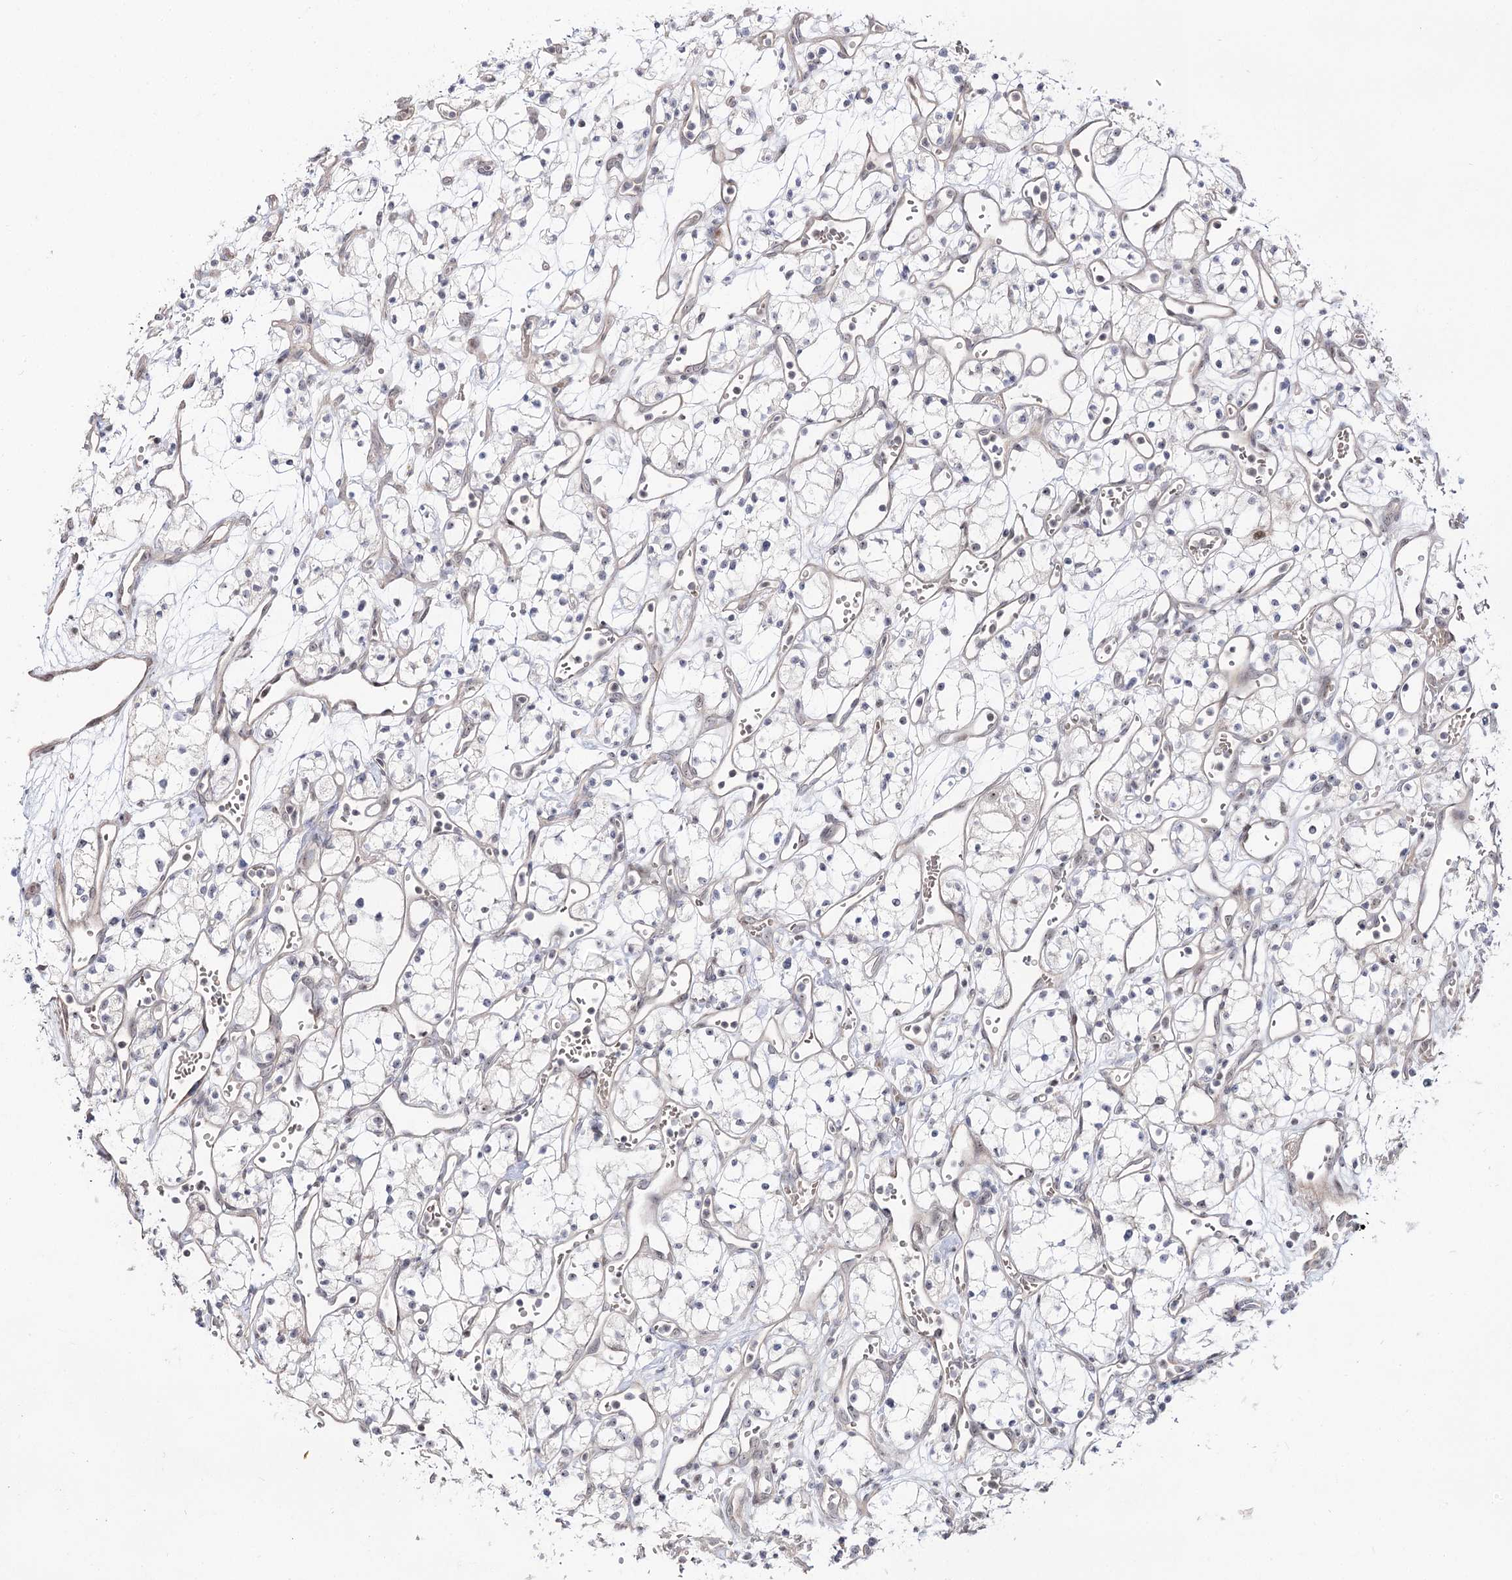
{"staining": {"intensity": "negative", "quantity": "none", "location": "none"}, "tissue": "renal cancer", "cell_type": "Tumor cells", "image_type": "cancer", "snomed": [{"axis": "morphology", "description": "Adenocarcinoma, NOS"}, {"axis": "topography", "description": "Kidney"}], "caption": "Photomicrograph shows no protein staining in tumor cells of renal cancer (adenocarcinoma) tissue.", "gene": "RRP9", "patient": {"sex": "male", "age": 59}}